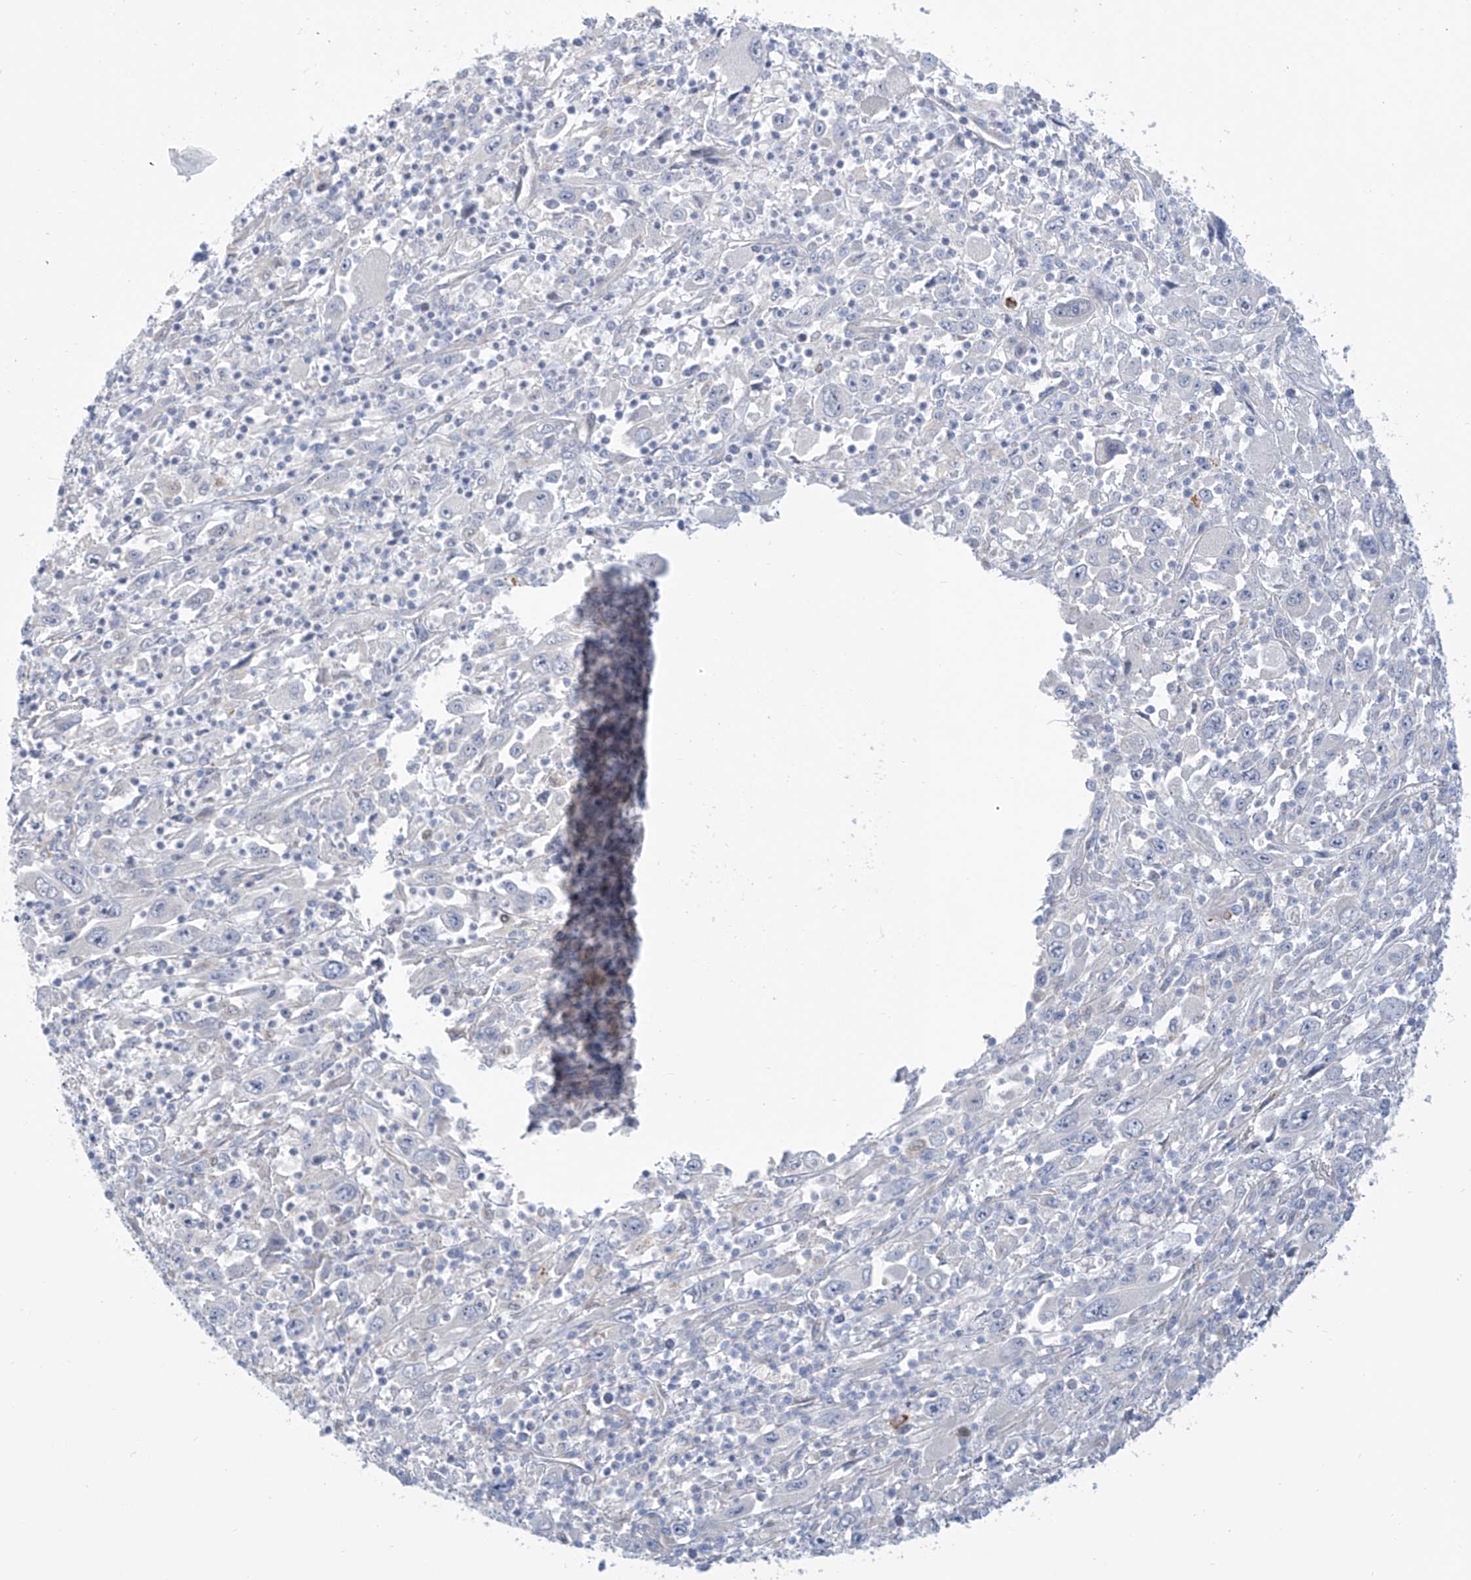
{"staining": {"intensity": "negative", "quantity": "none", "location": "none"}, "tissue": "melanoma", "cell_type": "Tumor cells", "image_type": "cancer", "snomed": [{"axis": "morphology", "description": "Malignant melanoma, Metastatic site"}, {"axis": "topography", "description": "Skin"}], "caption": "This is an immunohistochemistry histopathology image of malignant melanoma (metastatic site). There is no positivity in tumor cells.", "gene": "TNN", "patient": {"sex": "female", "age": 56}}